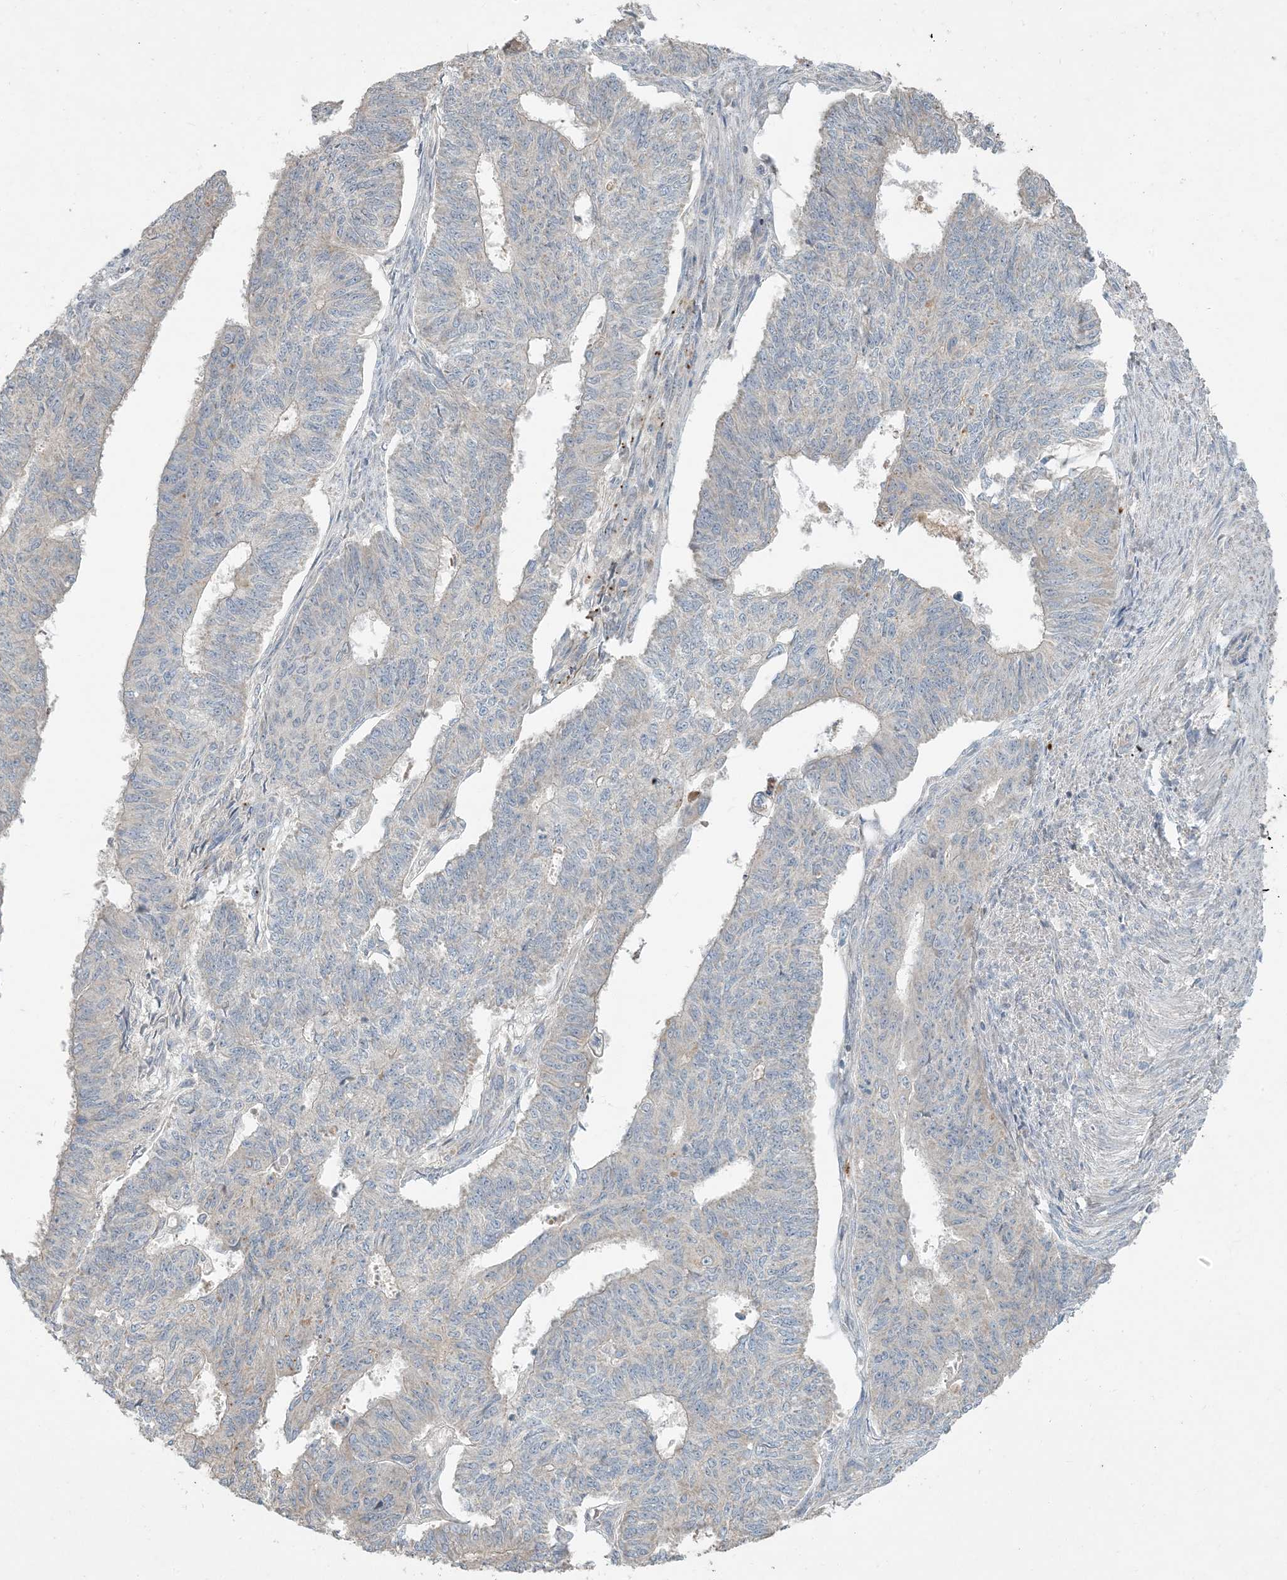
{"staining": {"intensity": "weak", "quantity": "<25%", "location": "cytoplasmic/membranous"}, "tissue": "endometrial cancer", "cell_type": "Tumor cells", "image_type": "cancer", "snomed": [{"axis": "morphology", "description": "Adenocarcinoma, NOS"}, {"axis": "topography", "description": "Endometrium"}], "caption": "Endometrial cancer (adenocarcinoma) was stained to show a protein in brown. There is no significant staining in tumor cells.", "gene": "LTN1", "patient": {"sex": "female", "age": 32}}